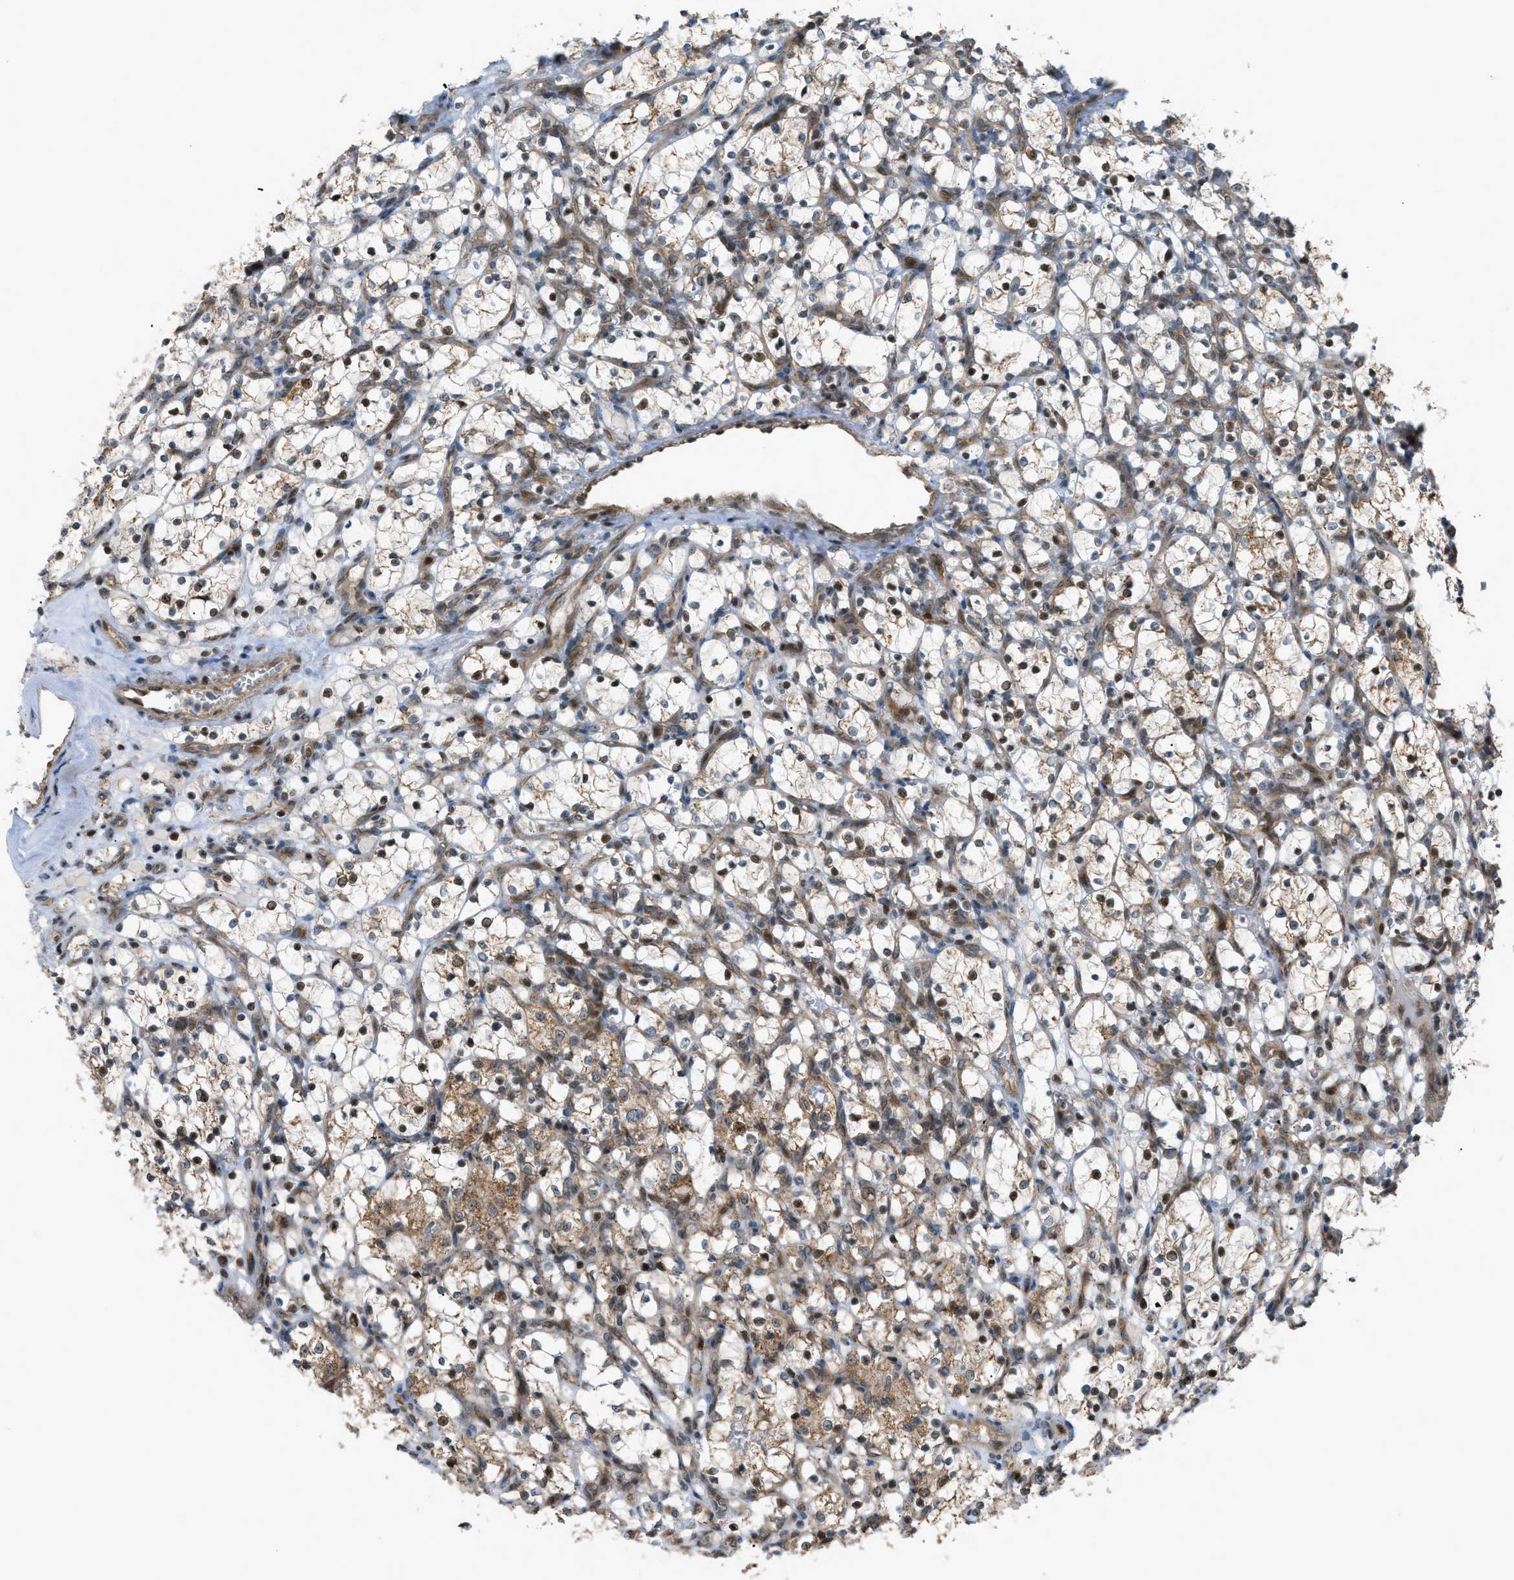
{"staining": {"intensity": "moderate", "quantity": "25%-75%", "location": "cytoplasmic/membranous,nuclear"}, "tissue": "renal cancer", "cell_type": "Tumor cells", "image_type": "cancer", "snomed": [{"axis": "morphology", "description": "Adenocarcinoma, NOS"}, {"axis": "topography", "description": "Kidney"}], "caption": "Moderate cytoplasmic/membranous and nuclear protein staining is present in about 25%-75% of tumor cells in adenocarcinoma (renal).", "gene": "CCDC186", "patient": {"sex": "female", "age": 69}}